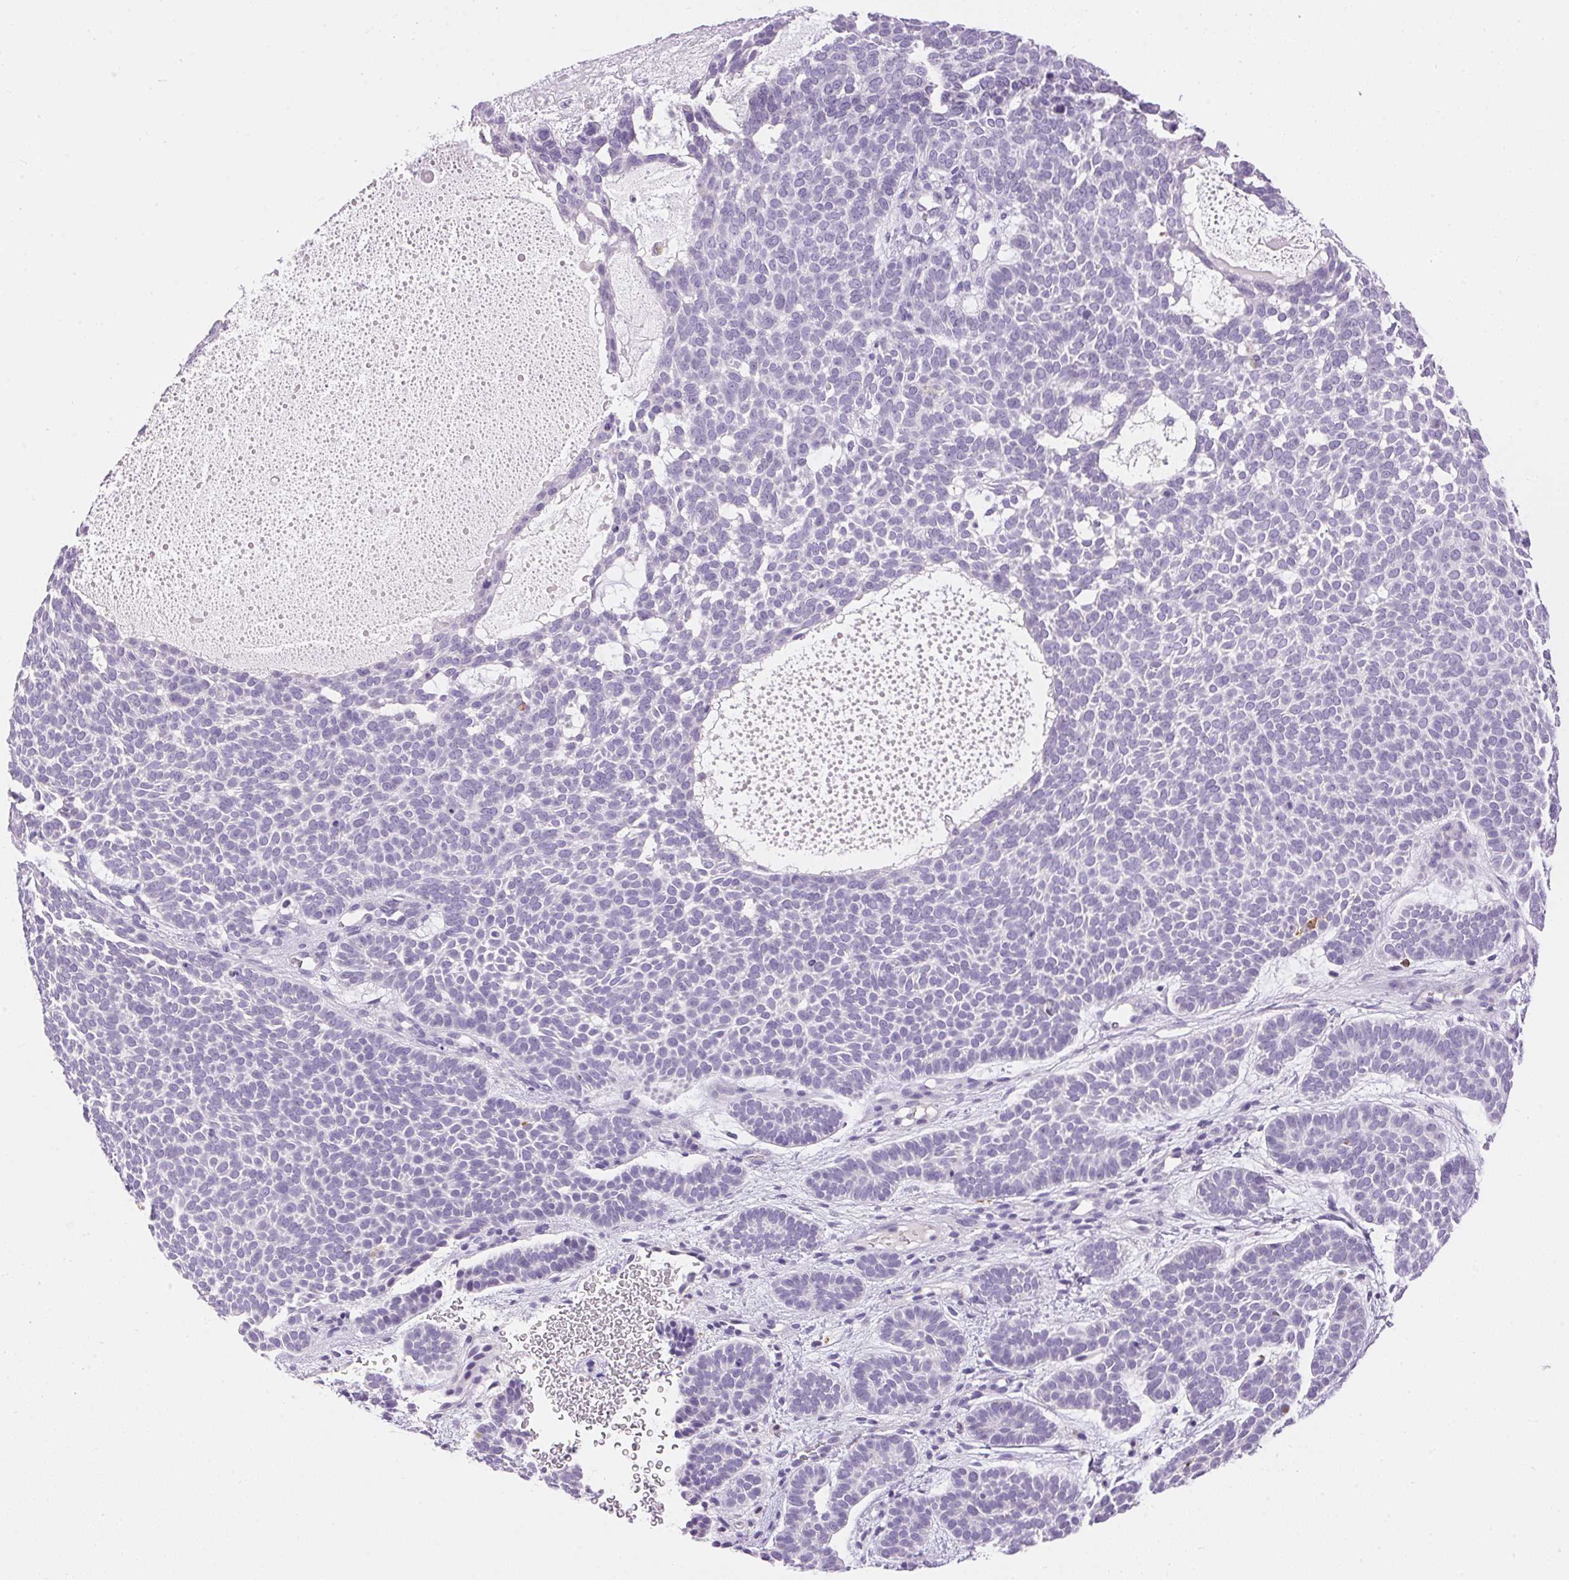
{"staining": {"intensity": "negative", "quantity": "none", "location": "none"}, "tissue": "skin cancer", "cell_type": "Tumor cells", "image_type": "cancer", "snomed": [{"axis": "morphology", "description": "Basal cell carcinoma"}, {"axis": "topography", "description": "Skin"}], "caption": "The image exhibits no staining of tumor cells in skin cancer.", "gene": "PNLIPRP3", "patient": {"sex": "female", "age": 82}}